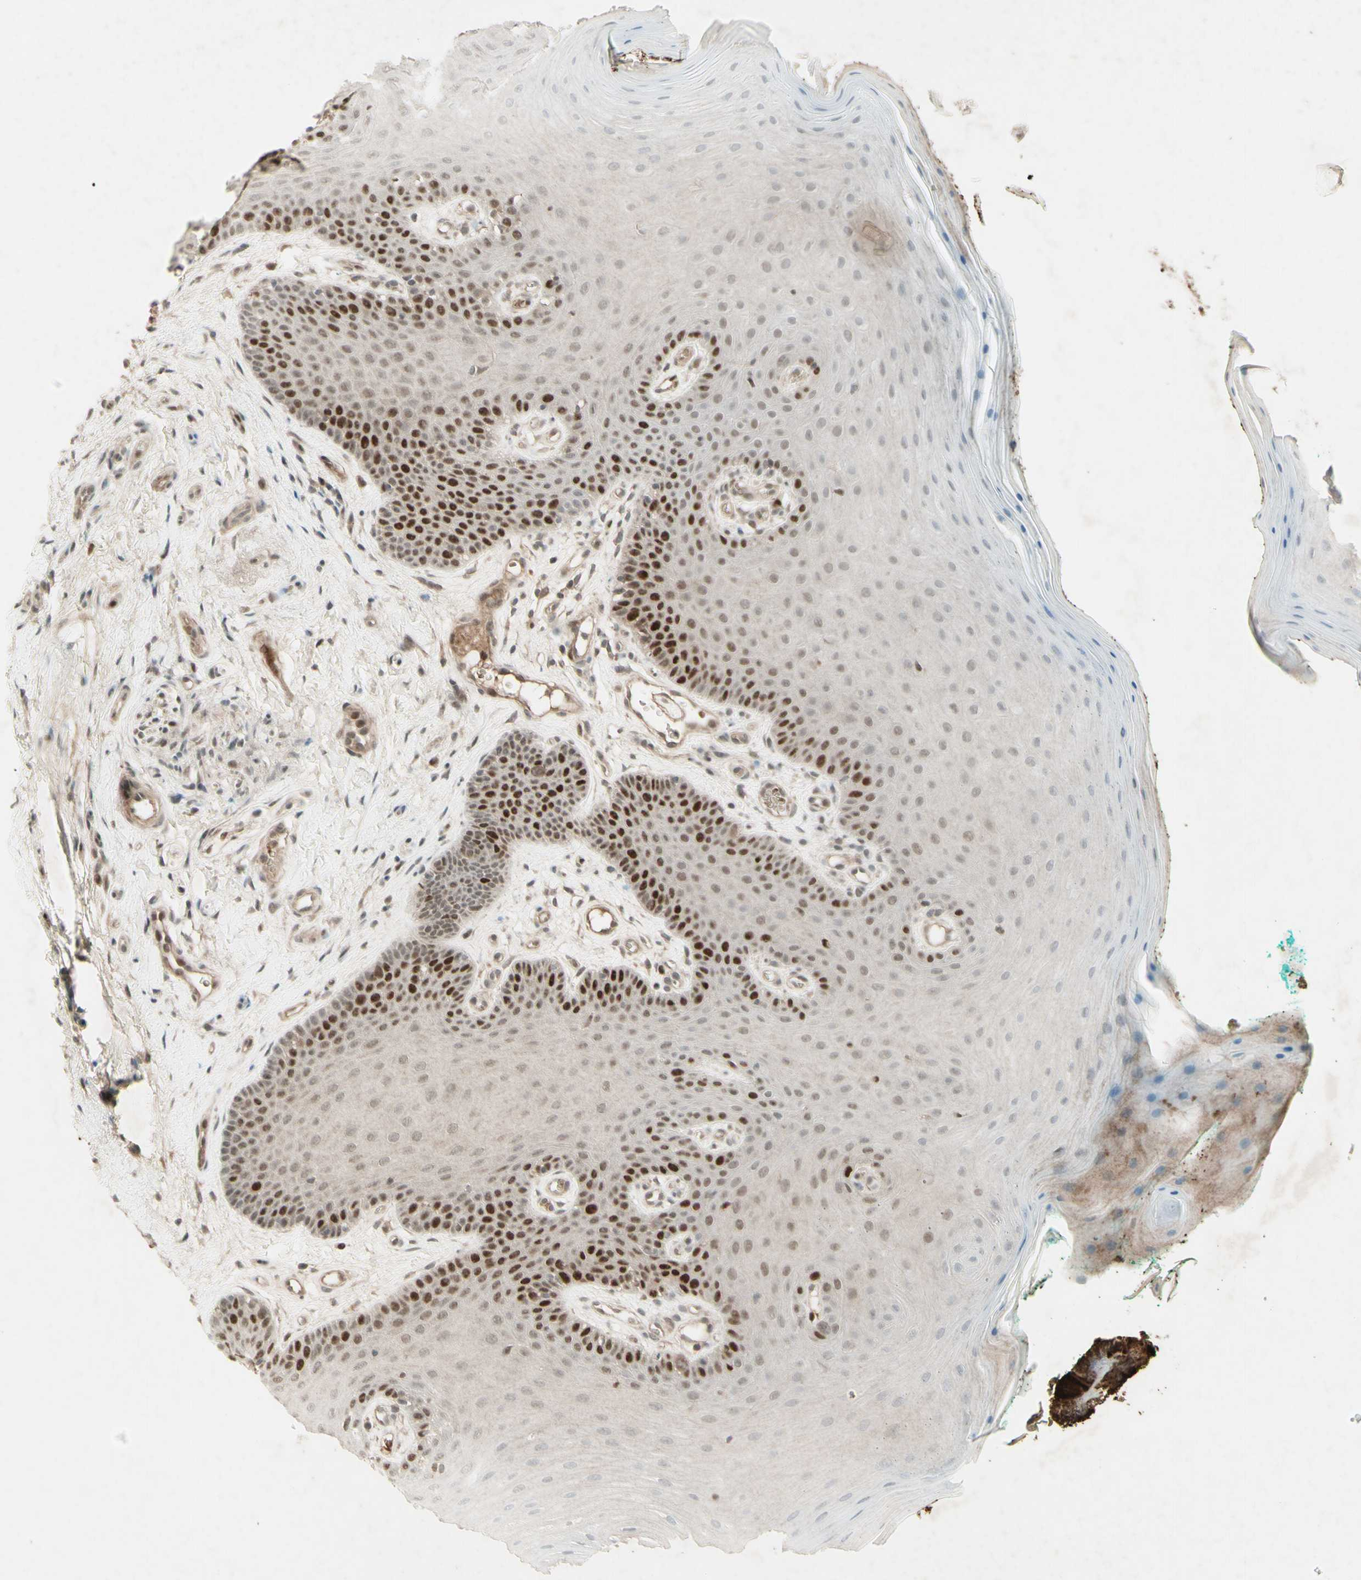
{"staining": {"intensity": "strong", "quantity": "25%-75%", "location": "cytoplasmic/membranous,nuclear"}, "tissue": "oral mucosa", "cell_type": "Squamous epithelial cells", "image_type": "normal", "snomed": [{"axis": "morphology", "description": "Normal tissue, NOS"}, {"axis": "topography", "description": "Skeletal muscle"}, {"axis": "topography", "description": "Oral tissue"}], "caption": "IHC of unremarkable human oral mucosa shows high levels of strong cytoplasmic/membranous,nuclear expression in about 25%-75% of squamous epithelial cells. The staining is performed using DAB (3,3'-diaminobenzidine) brown chromogen to label protein expression. The nuclei are counter-stained blue using hematoxylin.", "gene": "MSH6", "patient": {"sex": "male", "age": 58}}